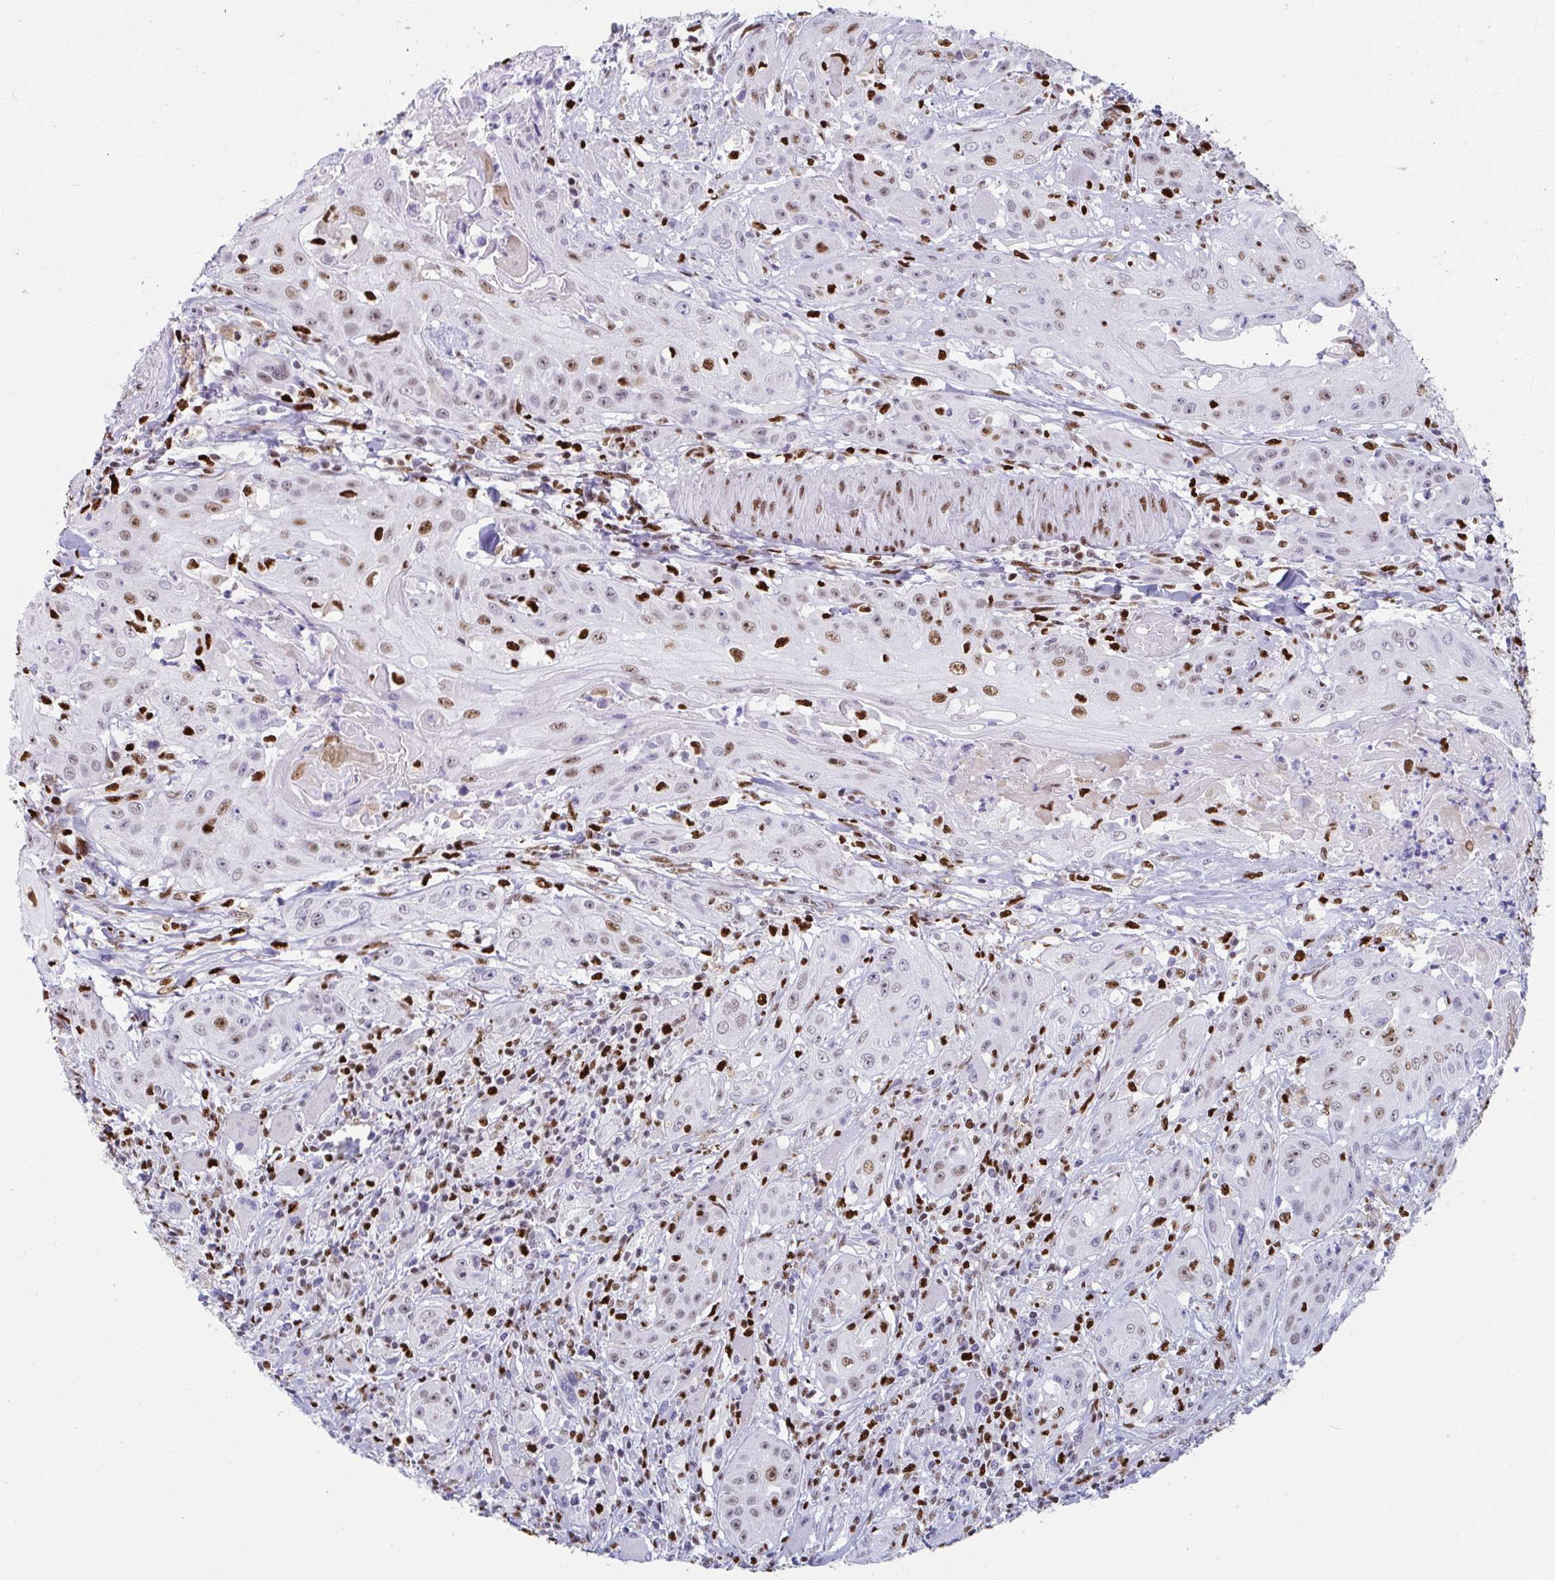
{"staining": {"intensity": "moderate", "quantity": "<25%", "location": "nuclear"}, "tissue": "head and neck cancer", "cell_type": "Tumor cells", "image_type": "cancer", "snomed": [{"axis": "morphology", "description": "Squamous cell carcinoma, NOS"}, {"axis": "topography", "description": "Oral tissue"}, {"axis": "topography", "description": "Head-Neck"}, {"axis": "topography", "description": "Neck, NOS"}], "caption": "A brown stain labels moderate nuclear expression of a protein in human head and neck cancer (squamous cell carcinoma) tumor cells.", "gene": "ZNF586", "patient": {"sex": "female", "age": 55}}